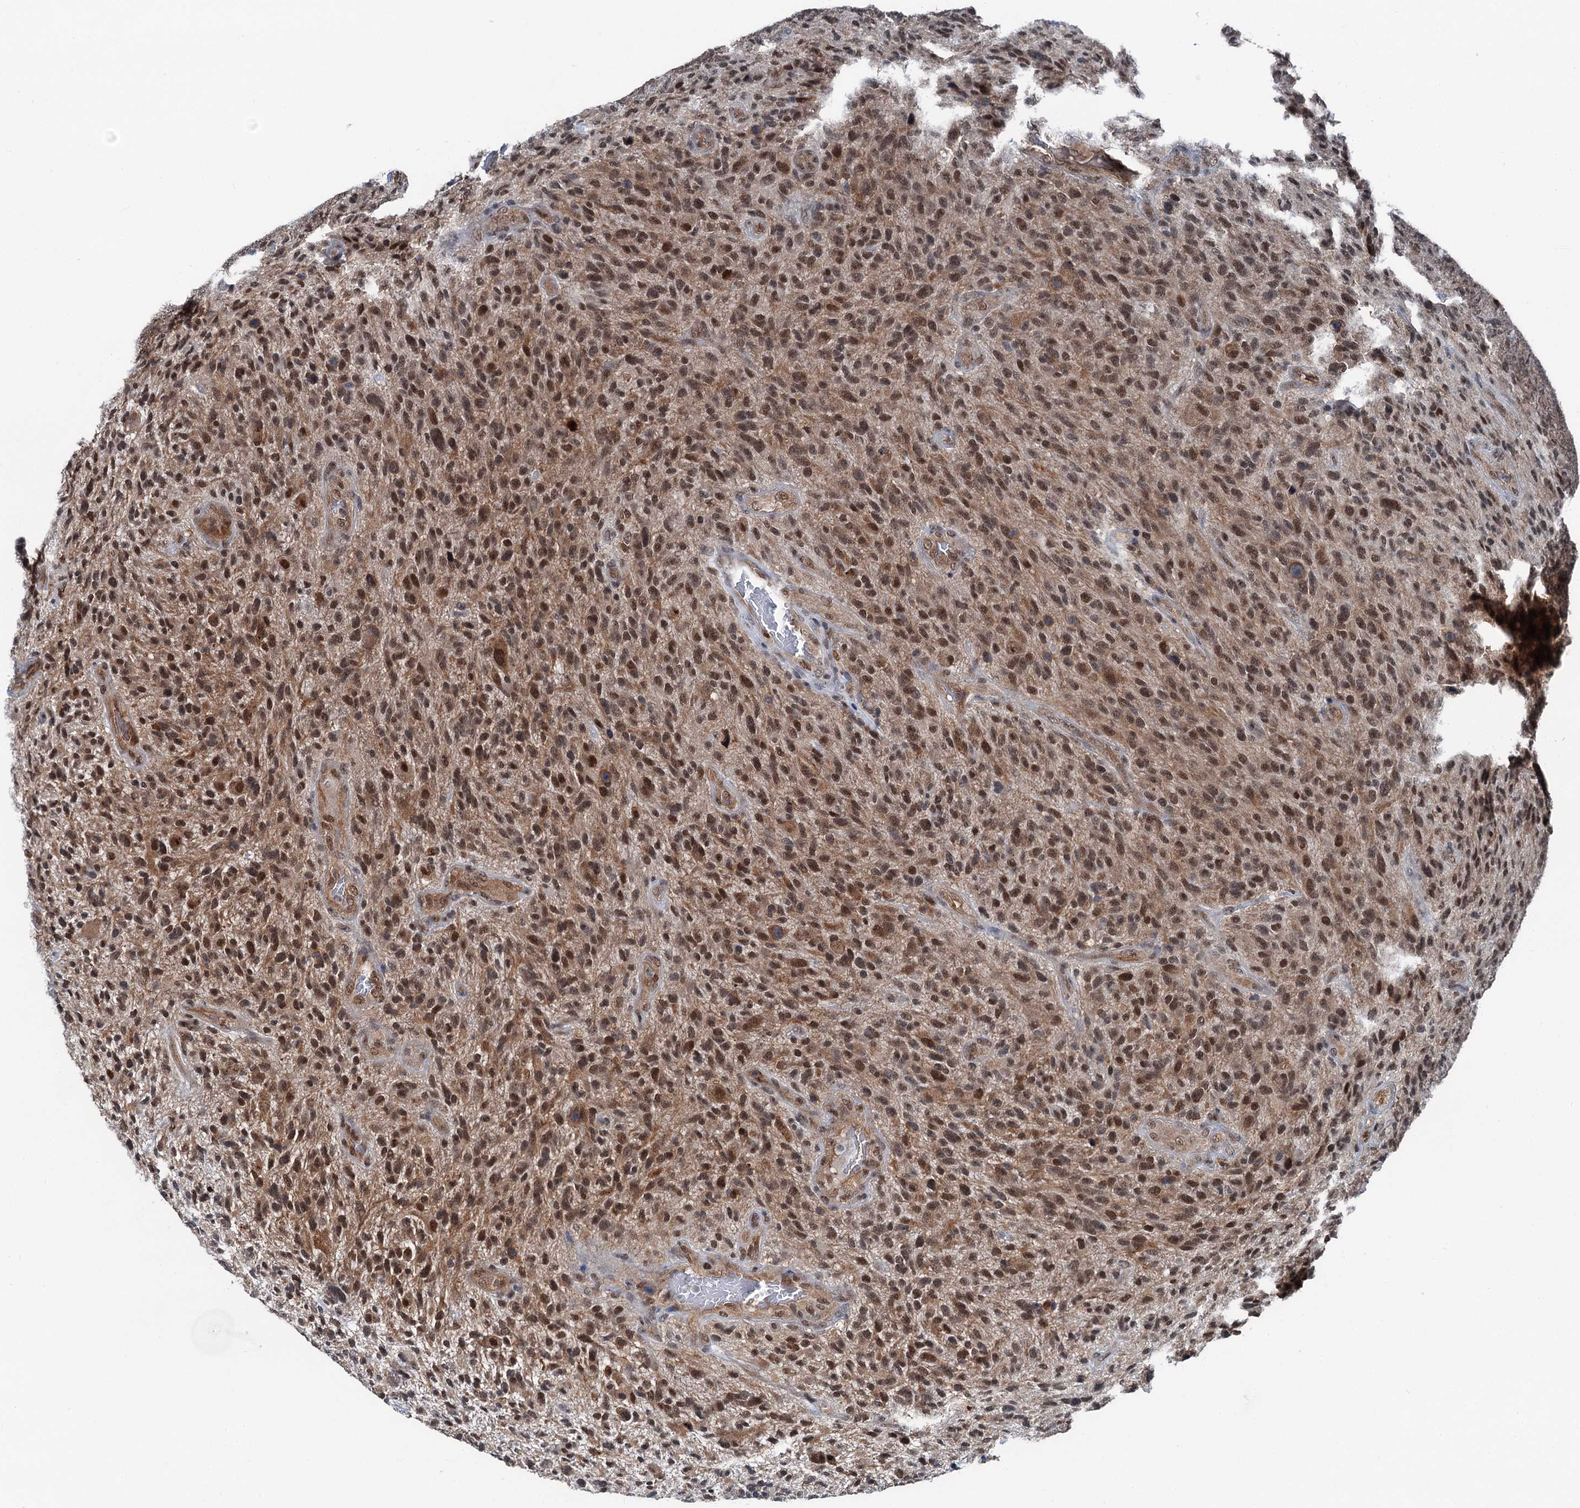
{"staining": {"intensity": "moderate", "quantity": ">75%", "location": "cytoplasmic/membranous,nuclear"}, "tissue": "glioma", "cell_type": "Tumor cells", "image_type": "cancer", "snomed": [{"axis": "morphology", "description": "Glioma, malignant, High grade"}, {"axis": "topography", "description": "Brain"}], "caption": "IHC micrograph of glioma stained for a protein (brown), which displays medium levels of moderate cytoplasmic/membranous and nuclear expression in approximately >75% of tumor cells.", "gene": "PSMD13", "patient": {"sex": "male", "age": 47}}